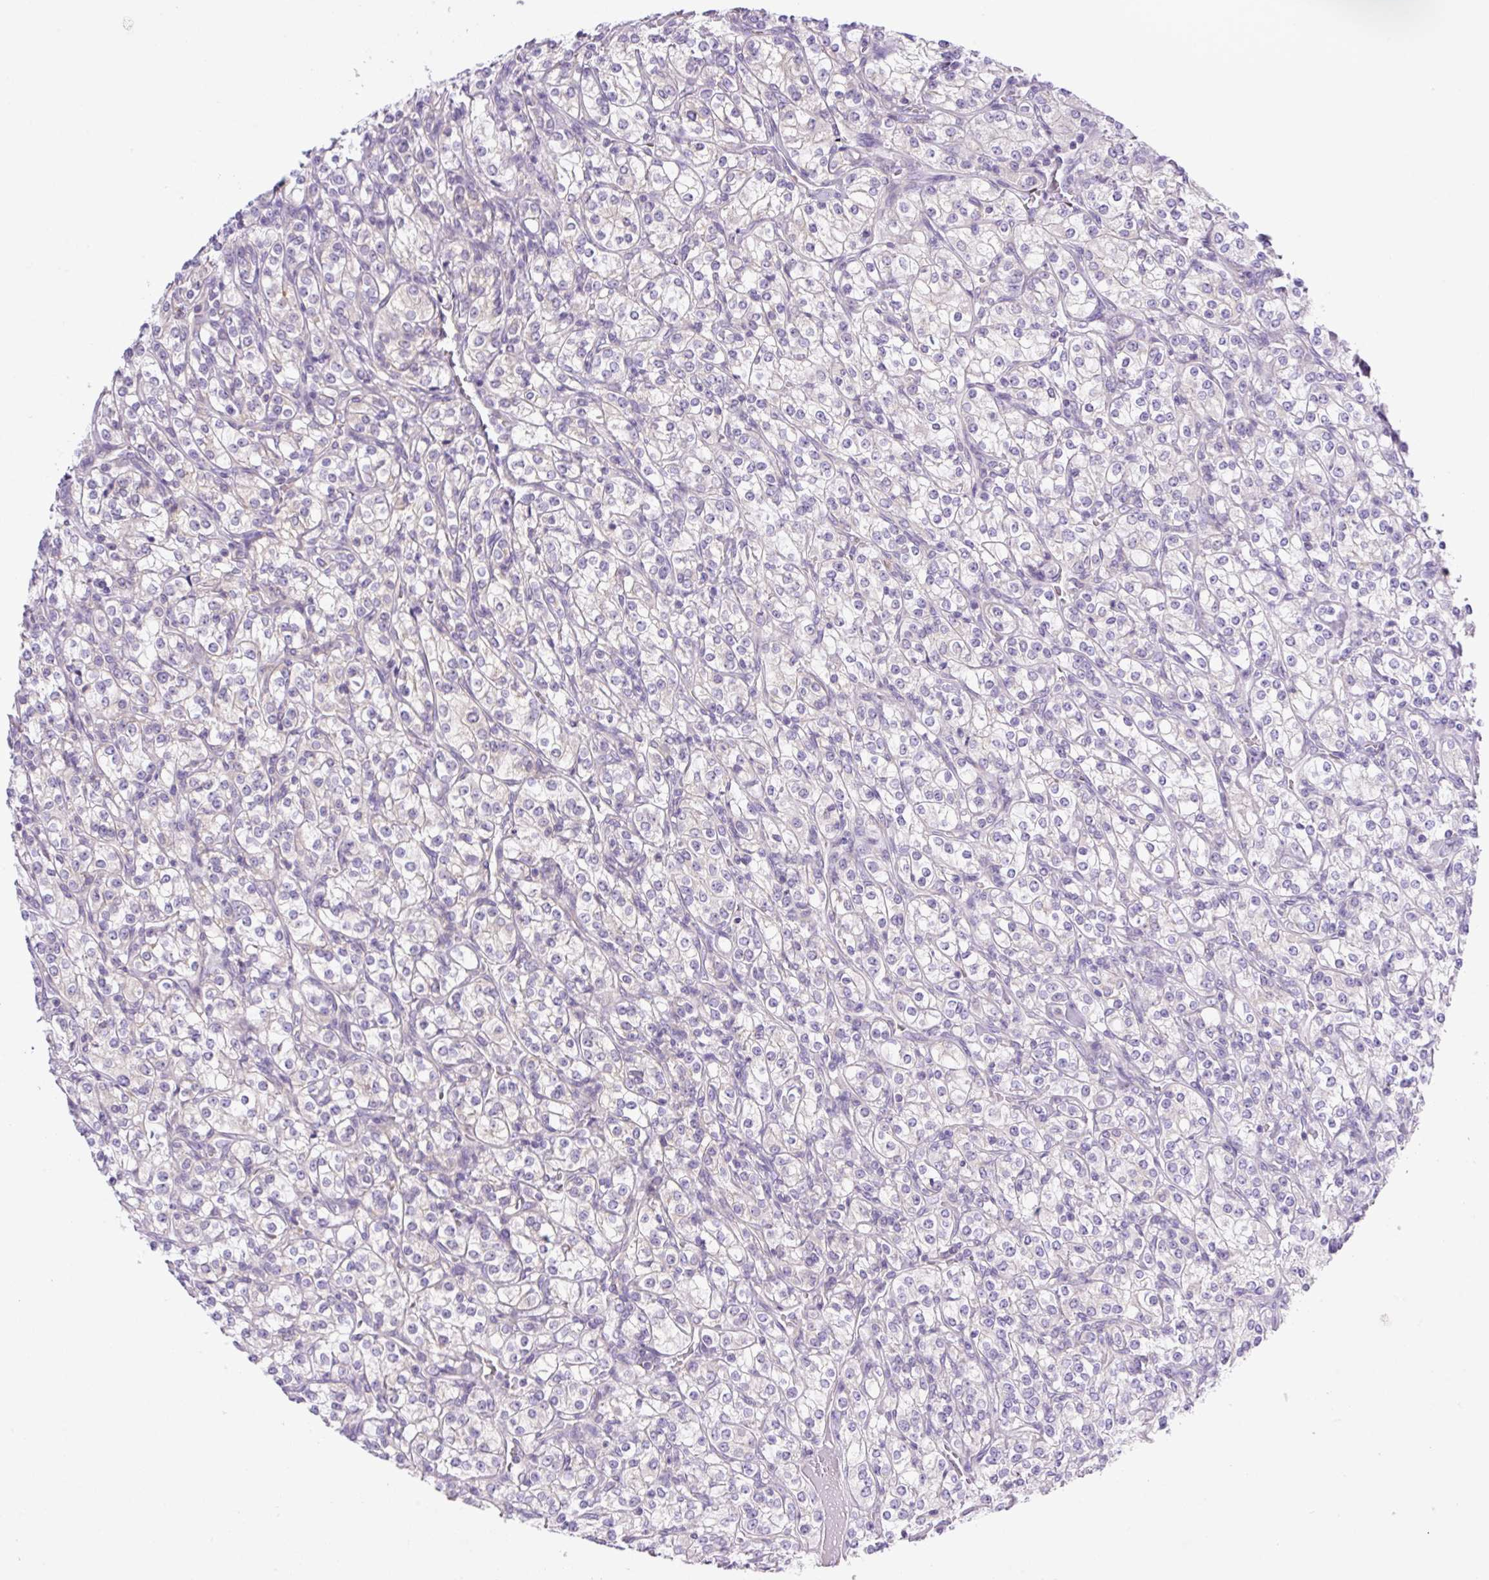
{"staining": {"intensity": "negative", "quantity": "none", "location": "none"}, "tissue": "renal cancer", "cell_type": "Tumor cells", "image_type": "cancer", "snomed": [{"axis": "morphology", "description": "Adenocarcinoma, NOS"}, {"axis": "topography", "description": "Kidney"}], "caption": "This image is of renal cancer stained with immunohistochemistry (IHC) to label a protein in brown with the nuclei are counter-stained blue. There is no expression in tumor cells. (DAB (3,3'-diaminobenzidine) immunohistochemistry (IHC) visualized using brightfield microscopy, high magnification).", "gene": "CAMK2B", "patient": {"sex": "male", "age": 77}}